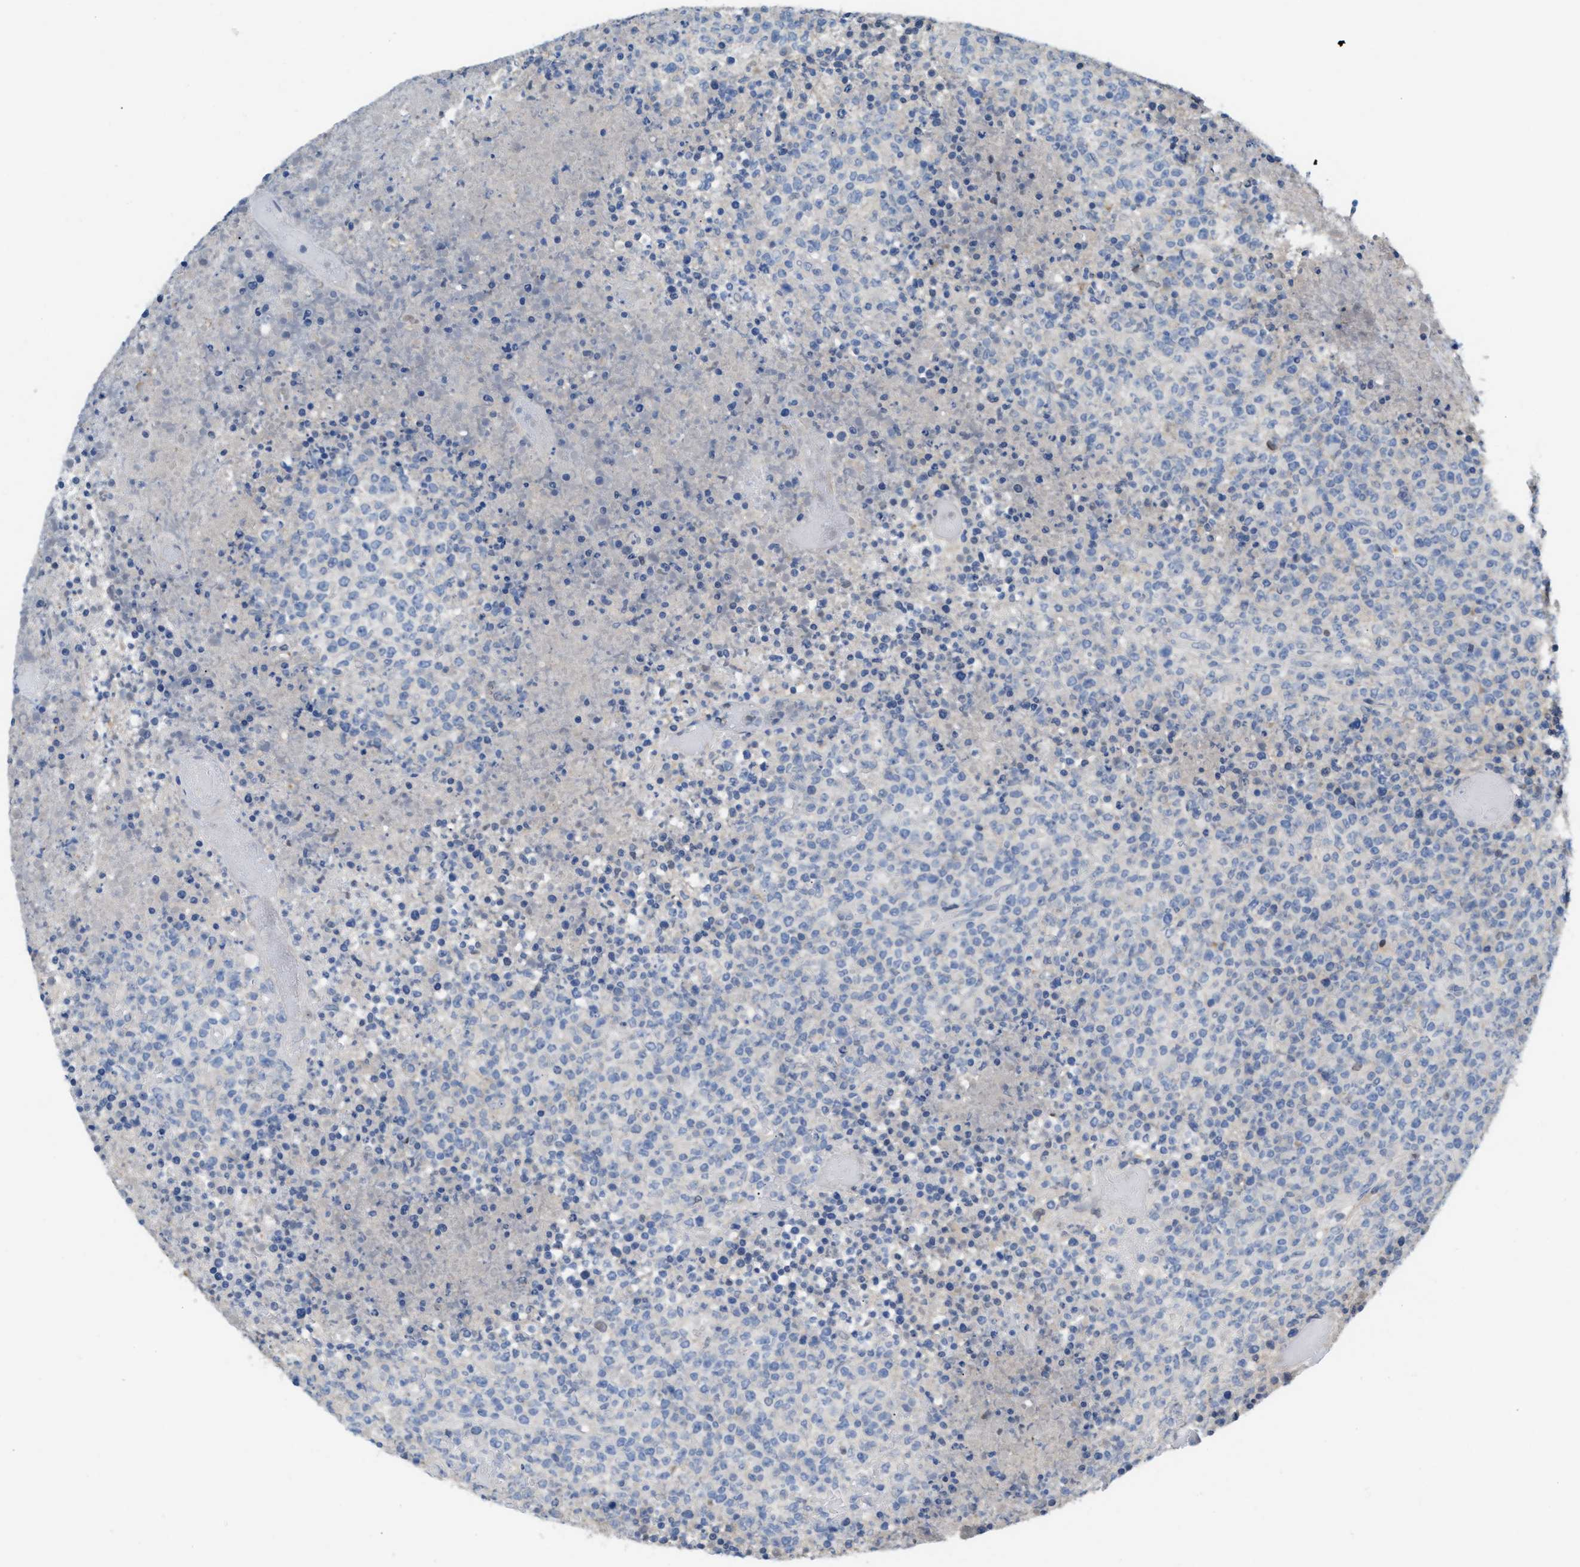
{"staining": {"intensity": "negative", "quantity": "none", "location": "none"}, "tissue": "lymphoma", "cell_type": "Tumor cells", "image_type": "cancer", "snomed": [{"axis": "morphology", "description": "Malignant lymphoma, non-Hodgkin's type, High grade"}, {"axis": "topography", "description": "Lymph node"}], "caption": "High magnification brightfield microscopy of high-grade malignant lymphoma, non-Hodgkin's type stained with DAB (3,3'-diaminobenzidine) (brown) and counterstained with hematoxylin (blue): tumor cells show no significant expression. (DAB (3,3'-diaminobenzidine) immunohistochemistry (IHC) with hematoxylin counter stain).", "gene": "PPM1D", "patient": {"sex": "male", "age": 13}}